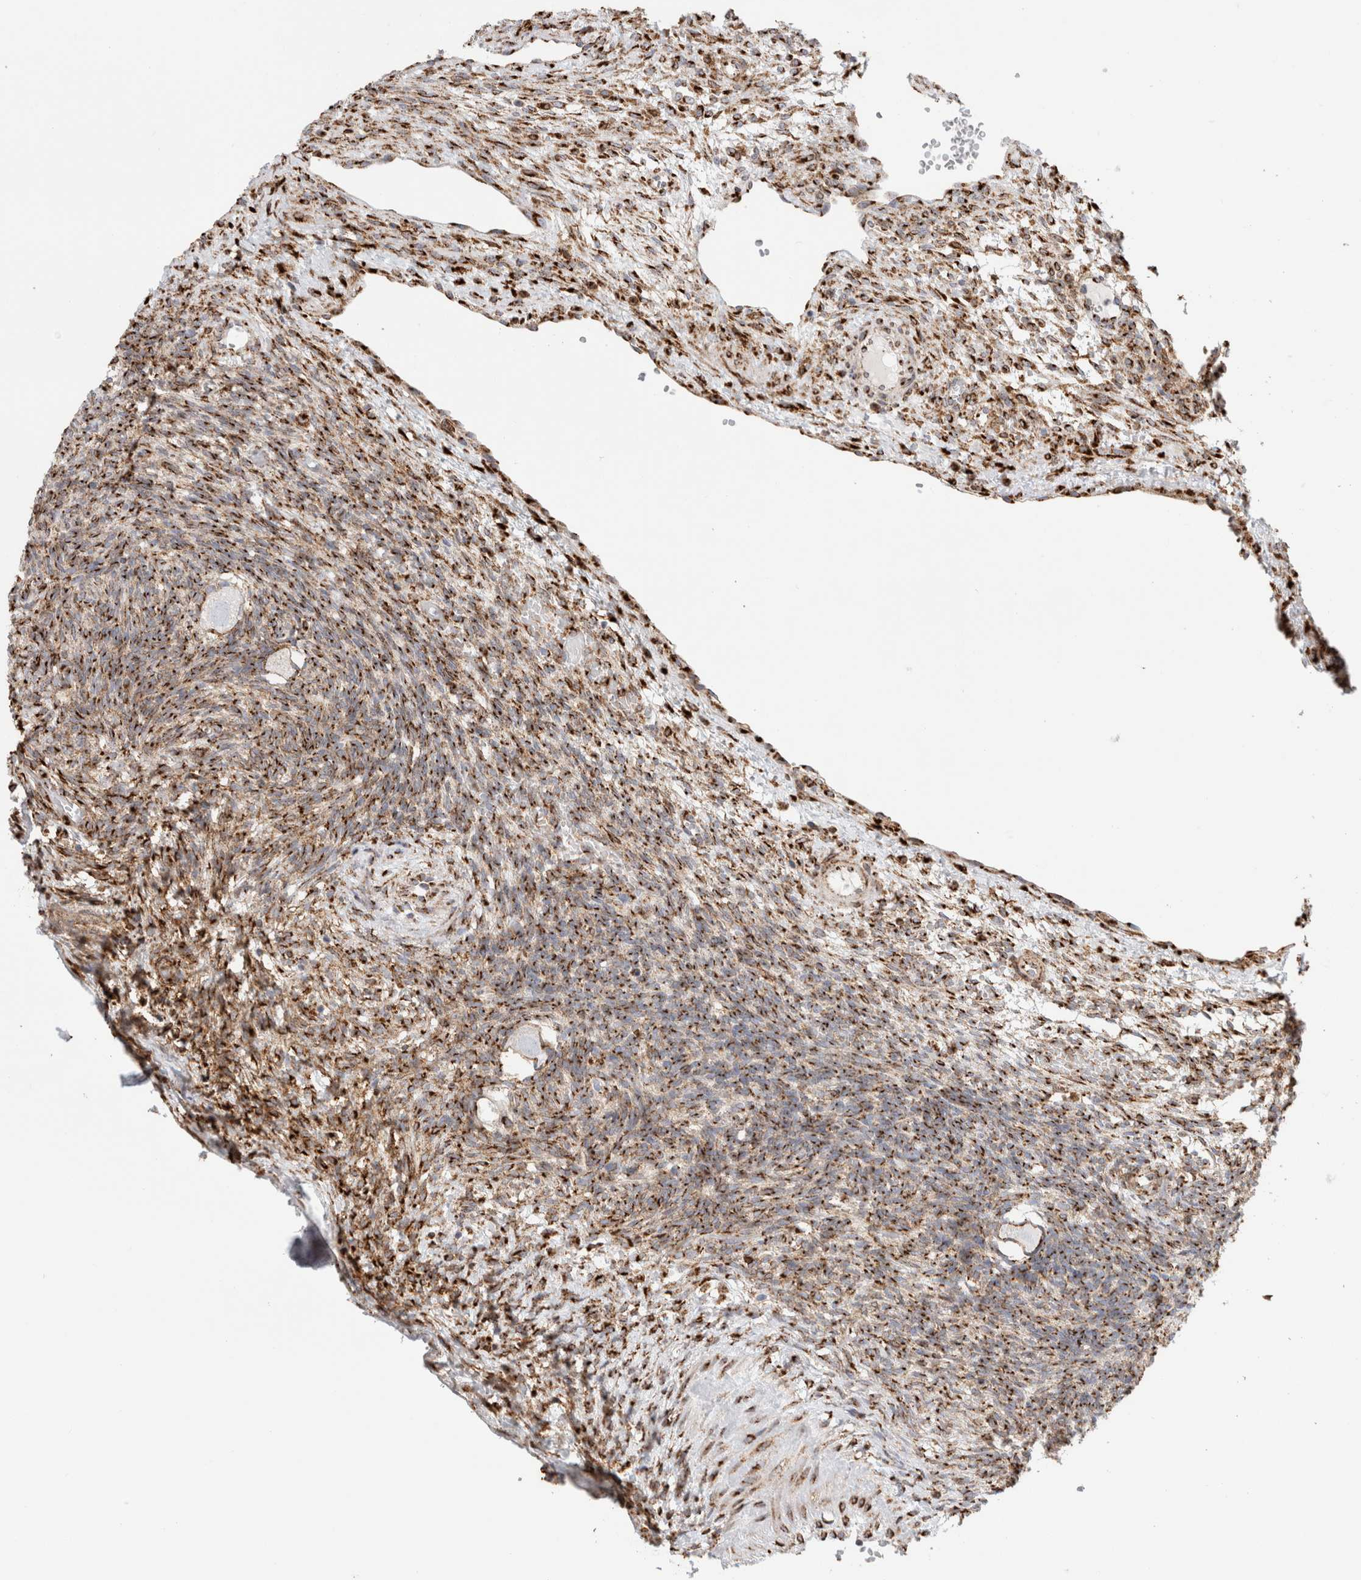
{"staining": {"intensity": "moderate", "quantity": ">75%", "location": "cytoplasmic/membranous"}, "tissue": "ovary", "cell_type": "Follicle cells", "image_type": "normal", "snomed": [{"axis": "morphology", "description": "Normal tissue, NOS"}, {"axis": "topography", "description": "Ovary"}], "caption": "Immunohistochemical staining of unremarkable ovary reveals moderate cytoplasmic/membranous protein positivity in approximately >75% of follicle cells.", "gene": "MCFD2", "patient": {"sex": "female", "age": 34}}